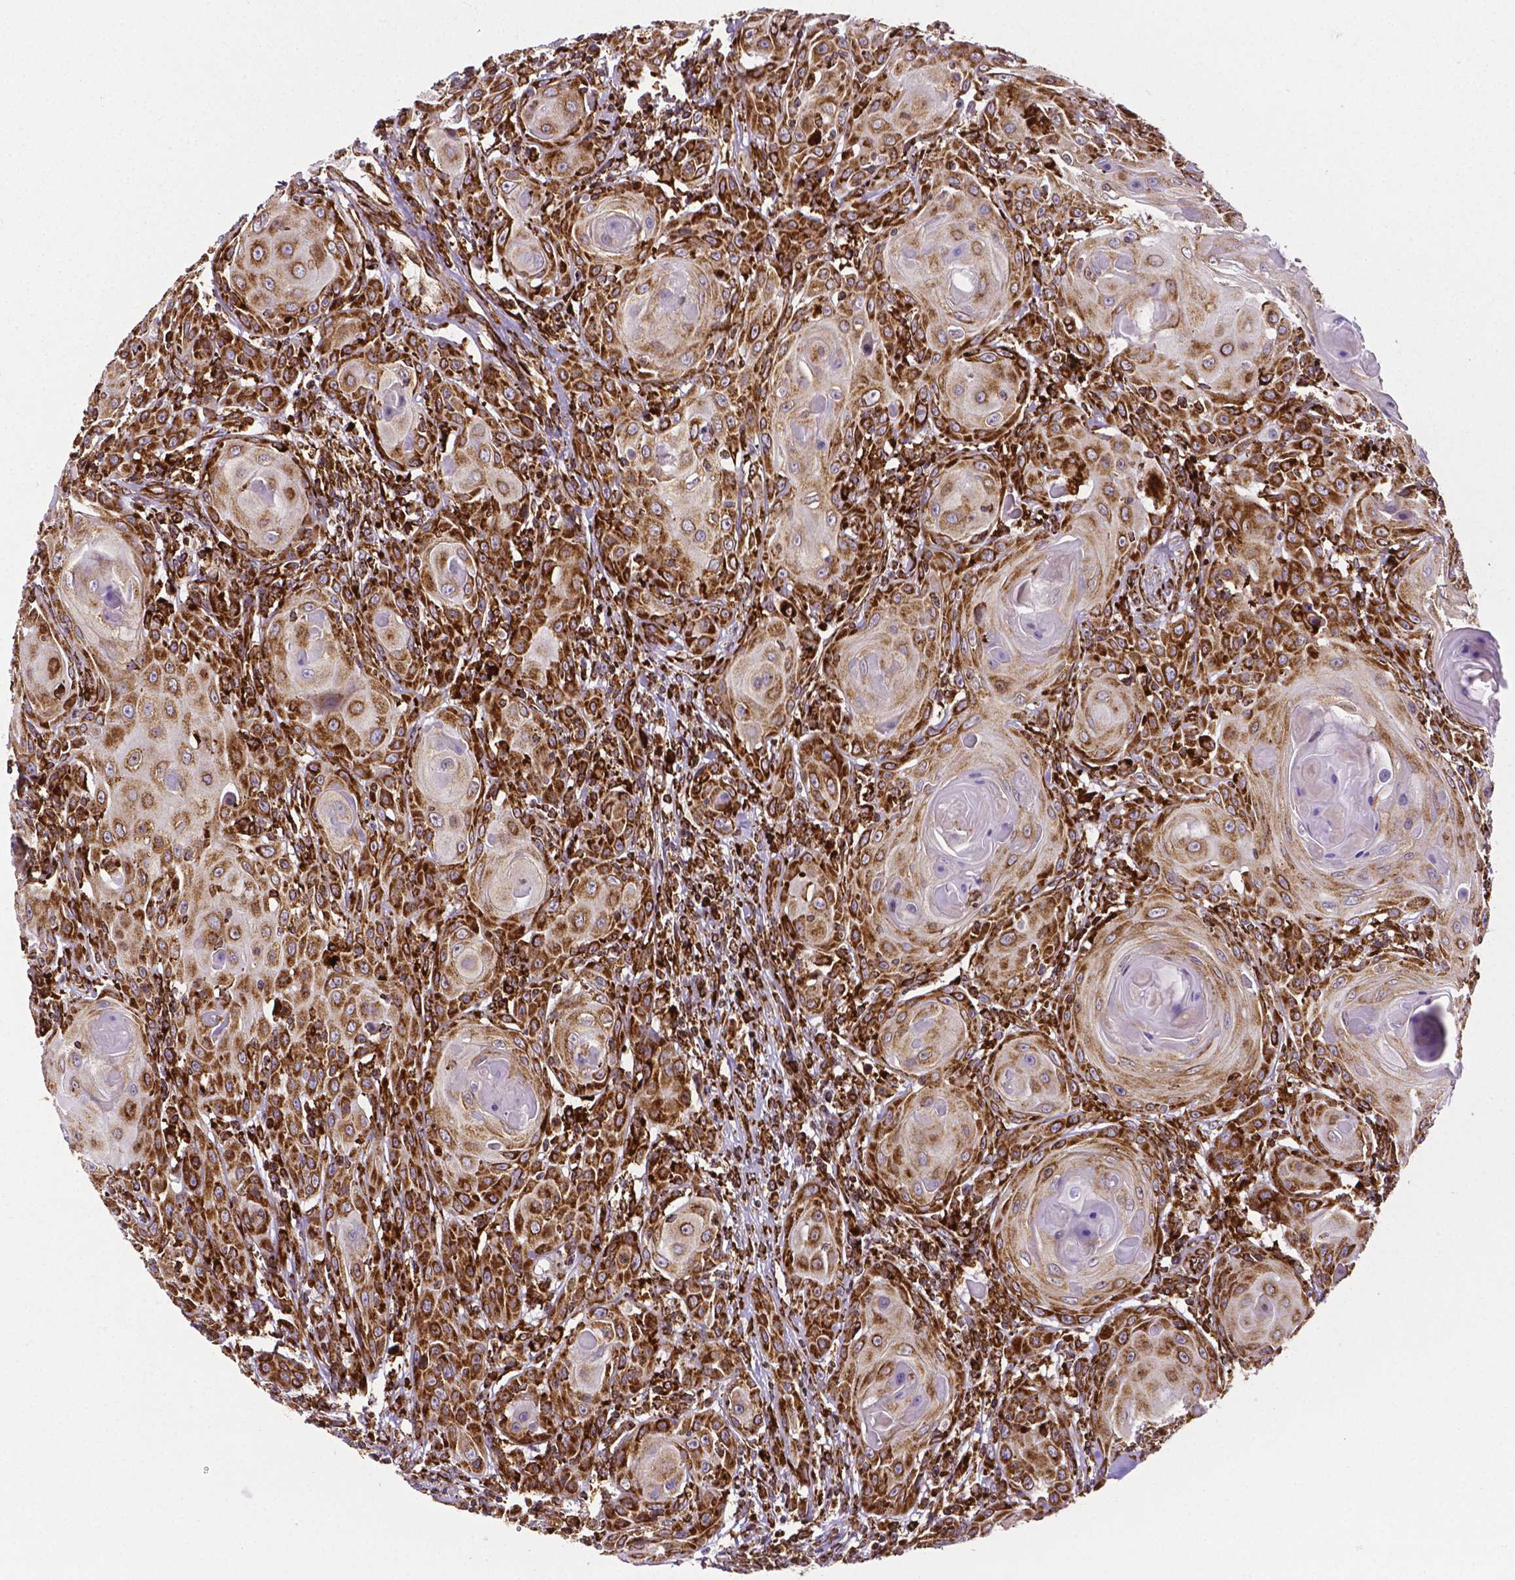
{"staining": {"intensity": "strong", "quantity": ">75%", "location": "cytoplasmic/membranous"}, "tissue": "head and neck cancer", "cell_type": "Tumor cells", "image_type": "cancer", "snomed": [{"axis": "morphology", "description": "Squamous cell carcinoma, NOS"}, {"axis": "topography", "description": "Head-Neck"}], "caption": "Head and neck cancer stained with IHC shows strong cytoplasmic/membranous expression in approximately >75% of tumor cells.", "gene": "MTDH", "patient": {"sex": "female", "age": 80}}